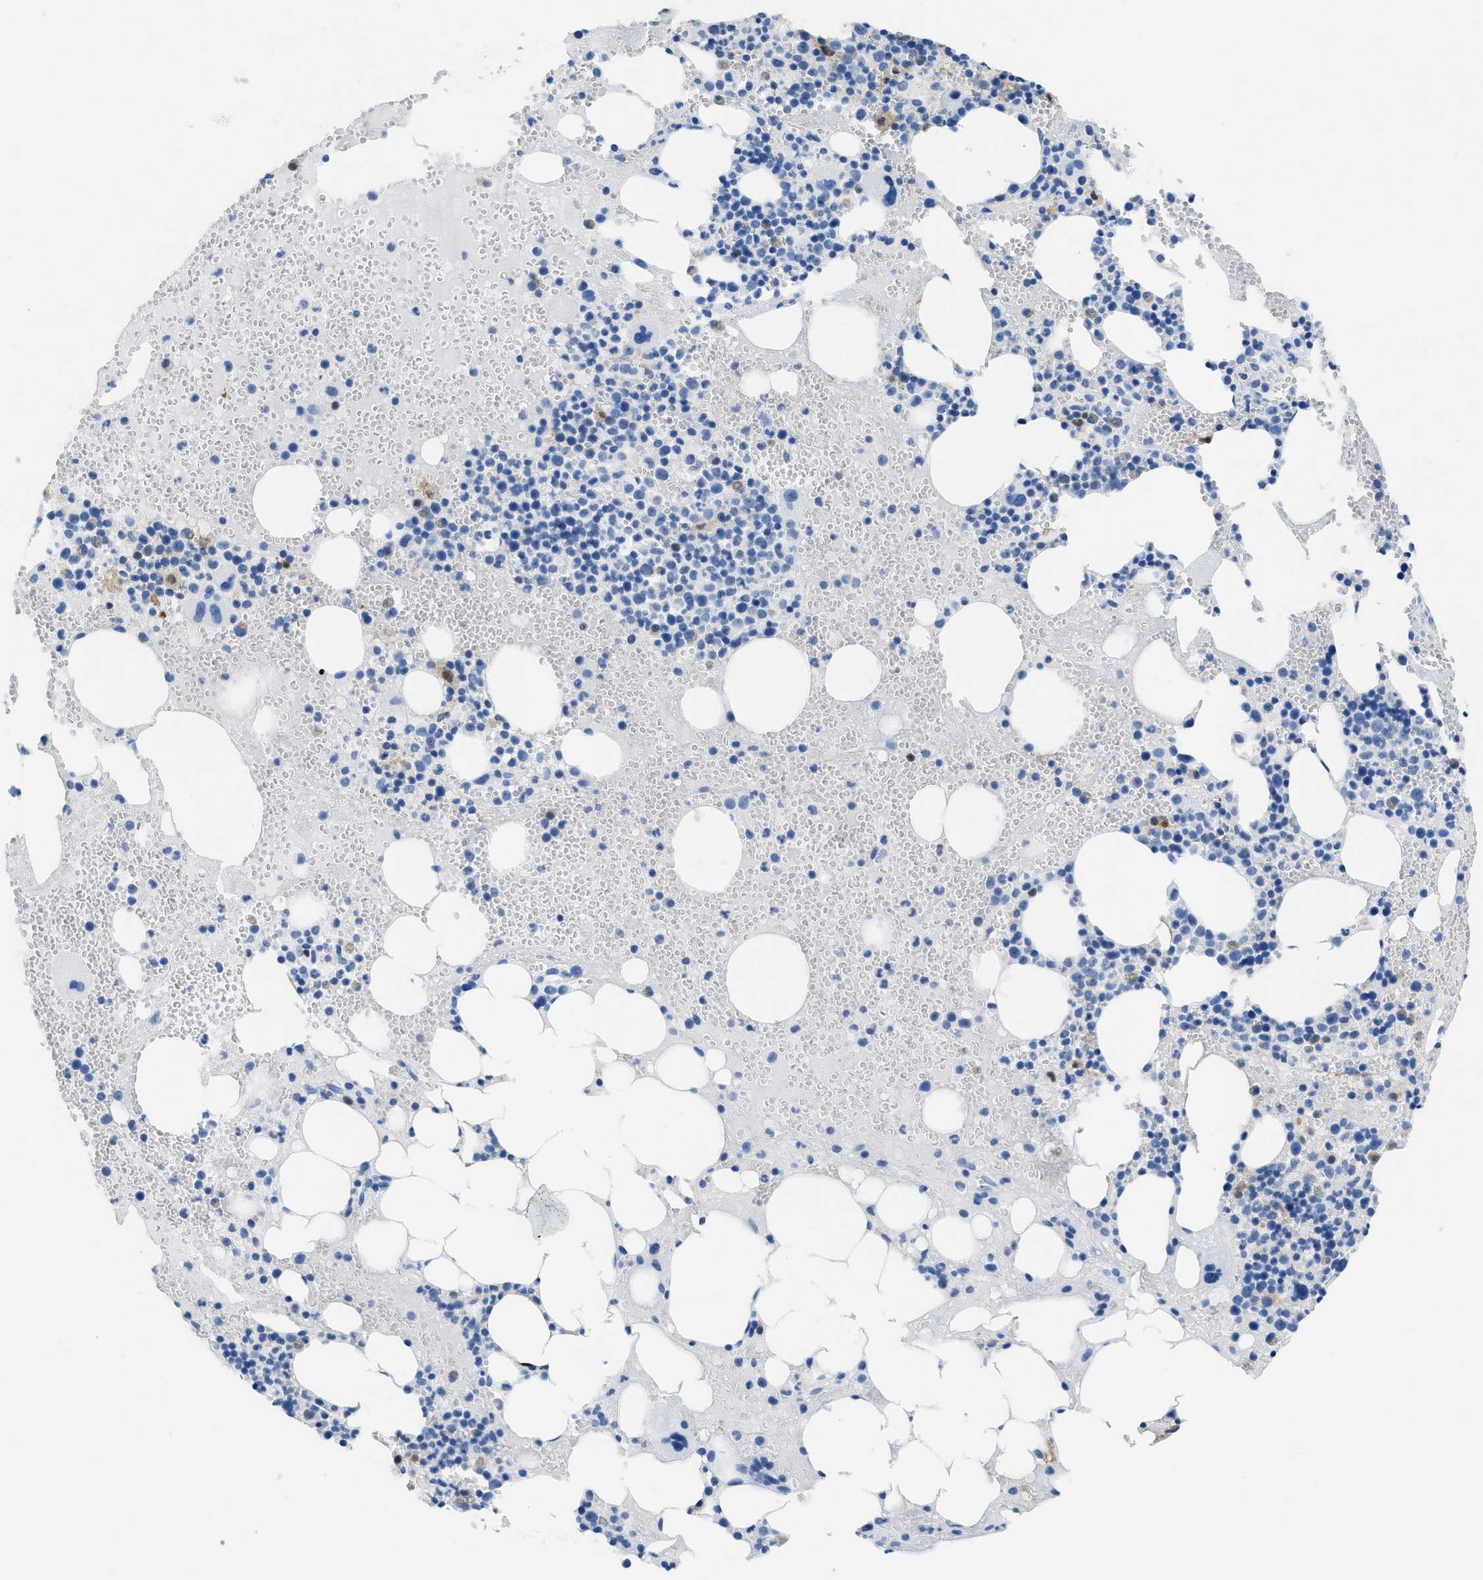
{"staining": {"intensity": "moderate", "quantity": "<25%", "location": "nuclear"}, "tissue": "bone marrow", "cell_type": "Hematopoietic cells", "image_type": "normal", "snomed": [{"axis": "morphology", "description": "Normal tissue, NOS"}, {"axis": "morphology", "description": "Inflammation, NOS"}, {"axis": "topography", "description": "Bone marrow"}], "caption": "Hematopoietic cells exhibit low levels of moderate nuclear positivity in approximately <25% of cells in benign human bone marrow.", "gene": "CDKN2A", "patient": {"sex": "female", "age": 78}}